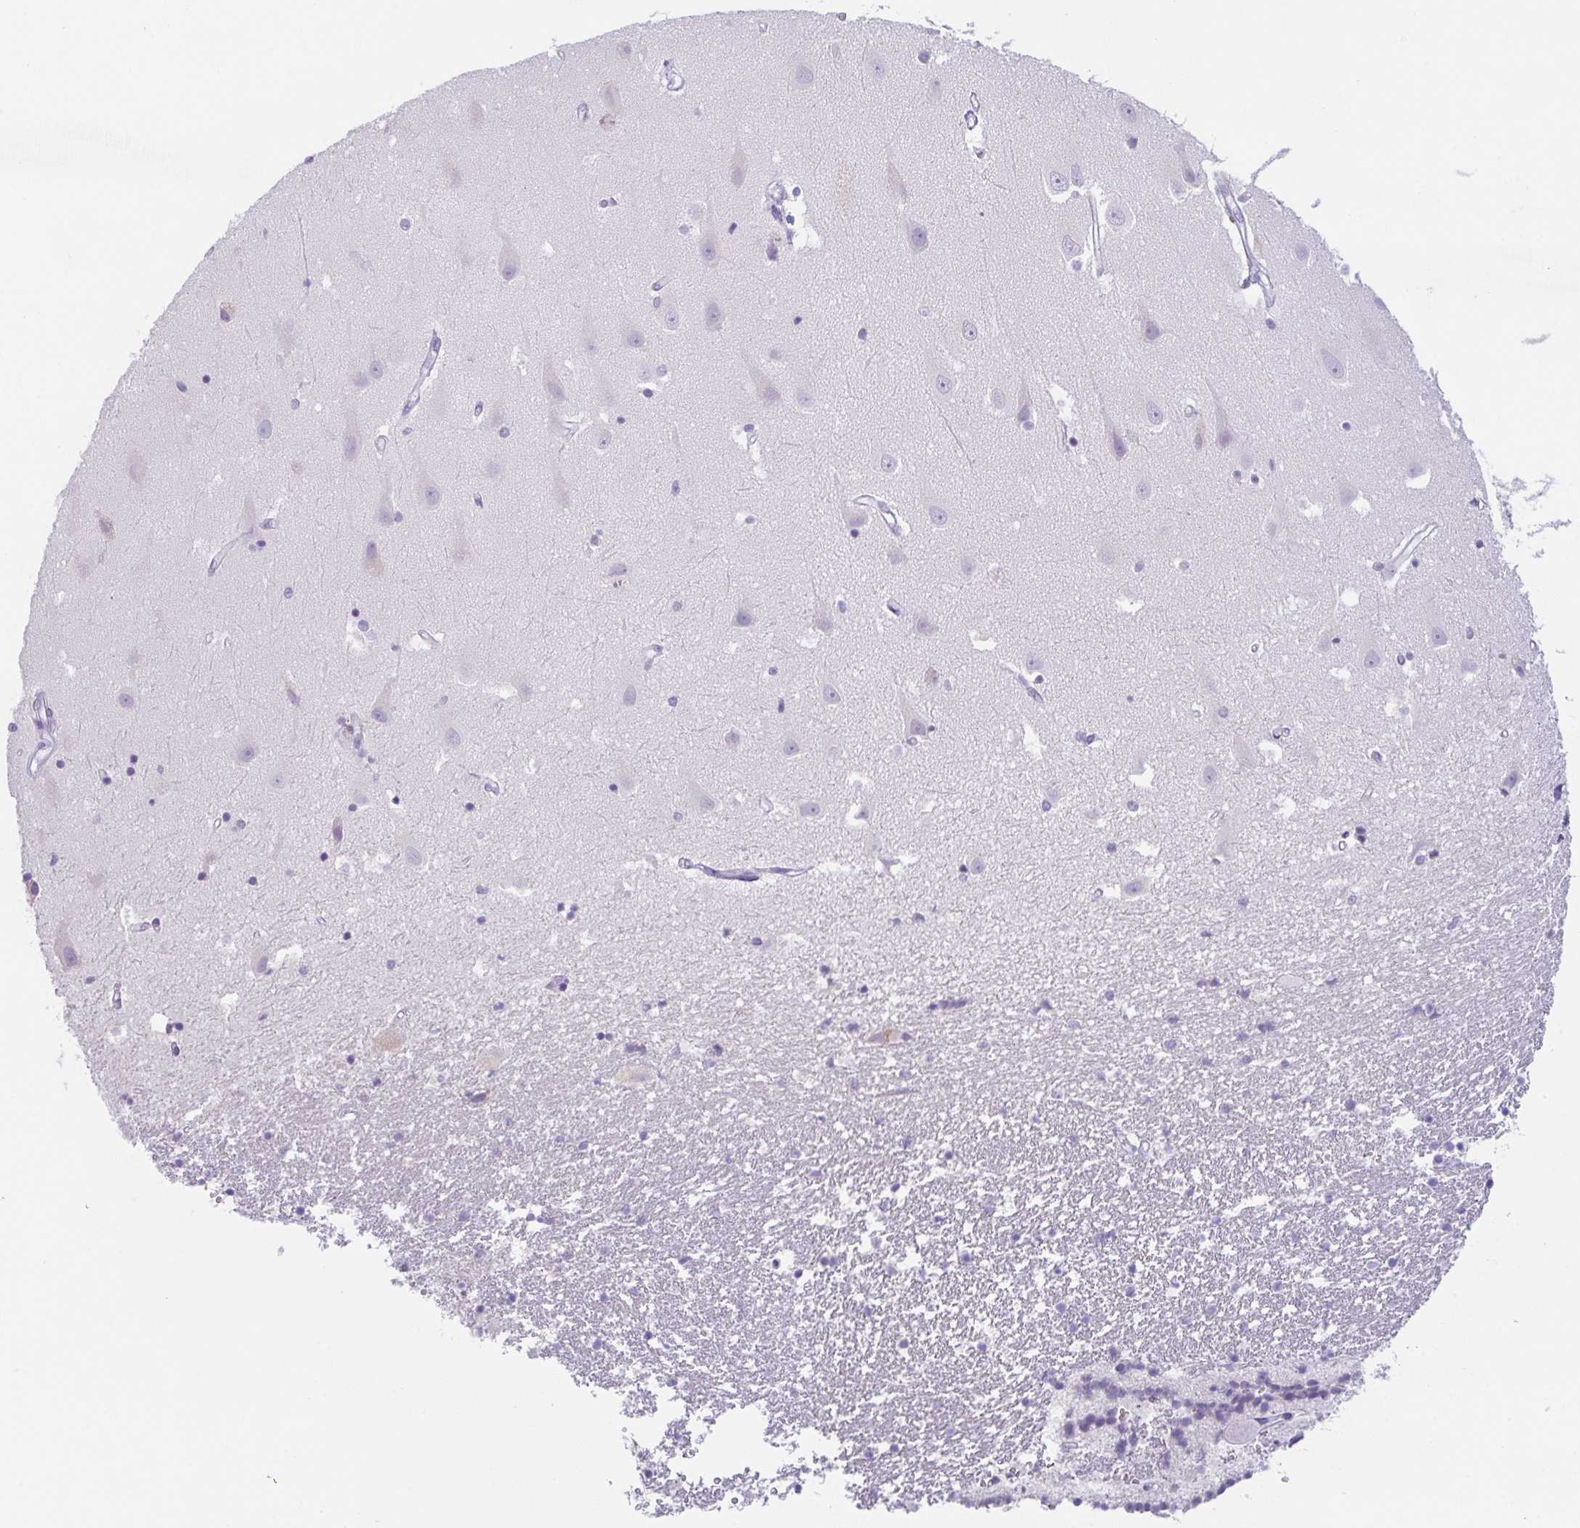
{"staining": {"intensity": "negative", "quantity": "none", "location": "none"}, "tissue": "hippocampus", "cell_type": "Glial cells", "image_type": "normal", "snomed": [{"axis": "morphology", "description": "Normal tissue, NOS"}, {"axis": "topography", "description": "Hippocampus"}], "caption": "Human hippocampus stained for a protein using IHC exhibits no expression in glial cells.", "gene": "LPAR4", "patient": {"sex": "male", "age": 63}}